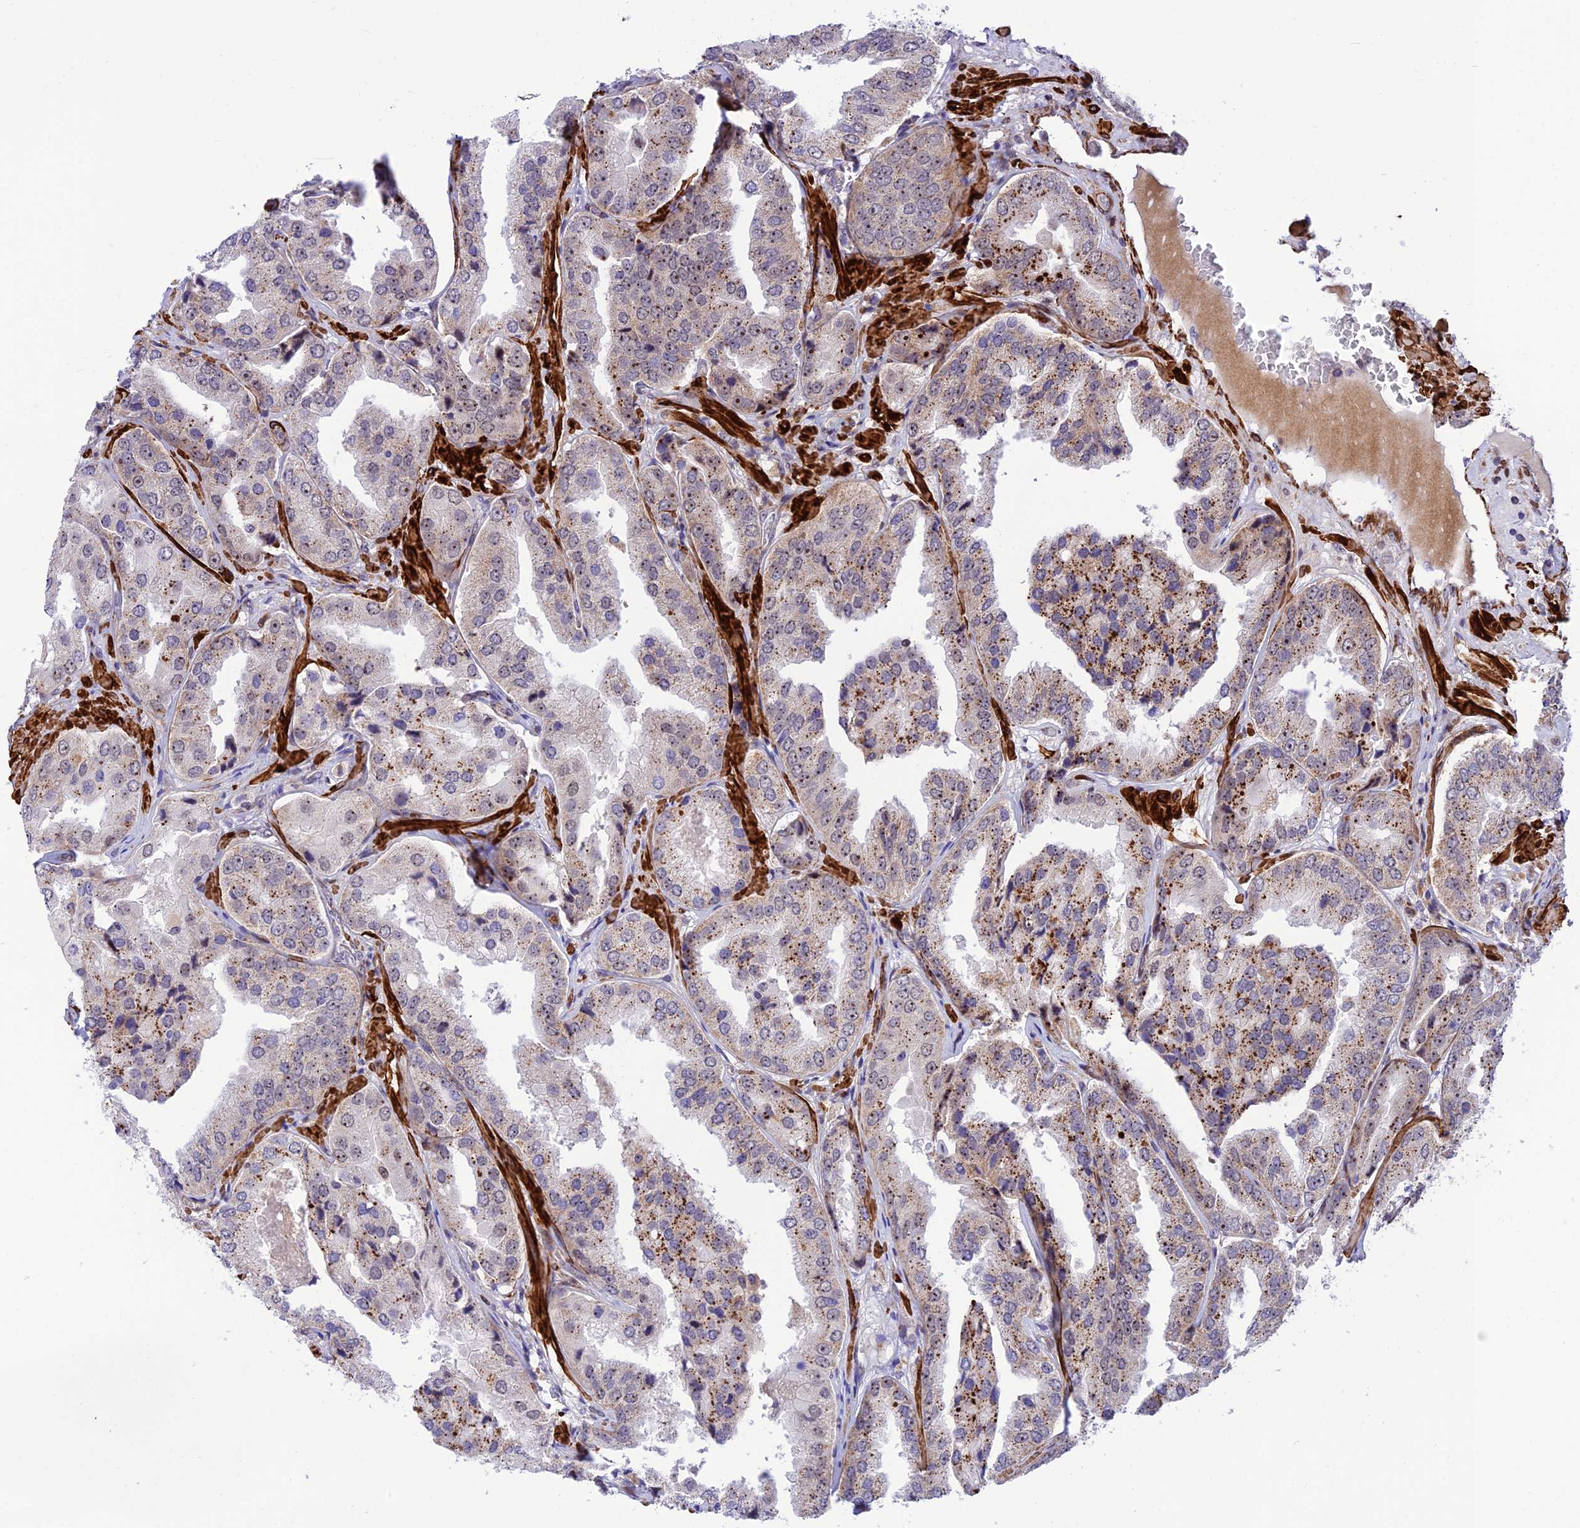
{"staining": {"intensity": "moderate", "quantity": "25%-75%", "location": "cytoplasmic/membranous"}, "tissue": "prostate cancer", "cell_type": "Tumor cells", "image_type": "cancer", "snomed": [{"axis": "morphology", "description": "Adenocarcinoma, High grade"}, {"axis": "topography", "description": "Prostate"}], "caption": "A high-resolution histopathology image shows immunohistochemistry staining of prostate adenocarcinoma (high-grade), which displays moderate cytoplasmic/membranous expression in approximately 25%-75% of tumor cells.", "gene": "KBTBD7", "patient": {"sex": "male", "age": 63}}